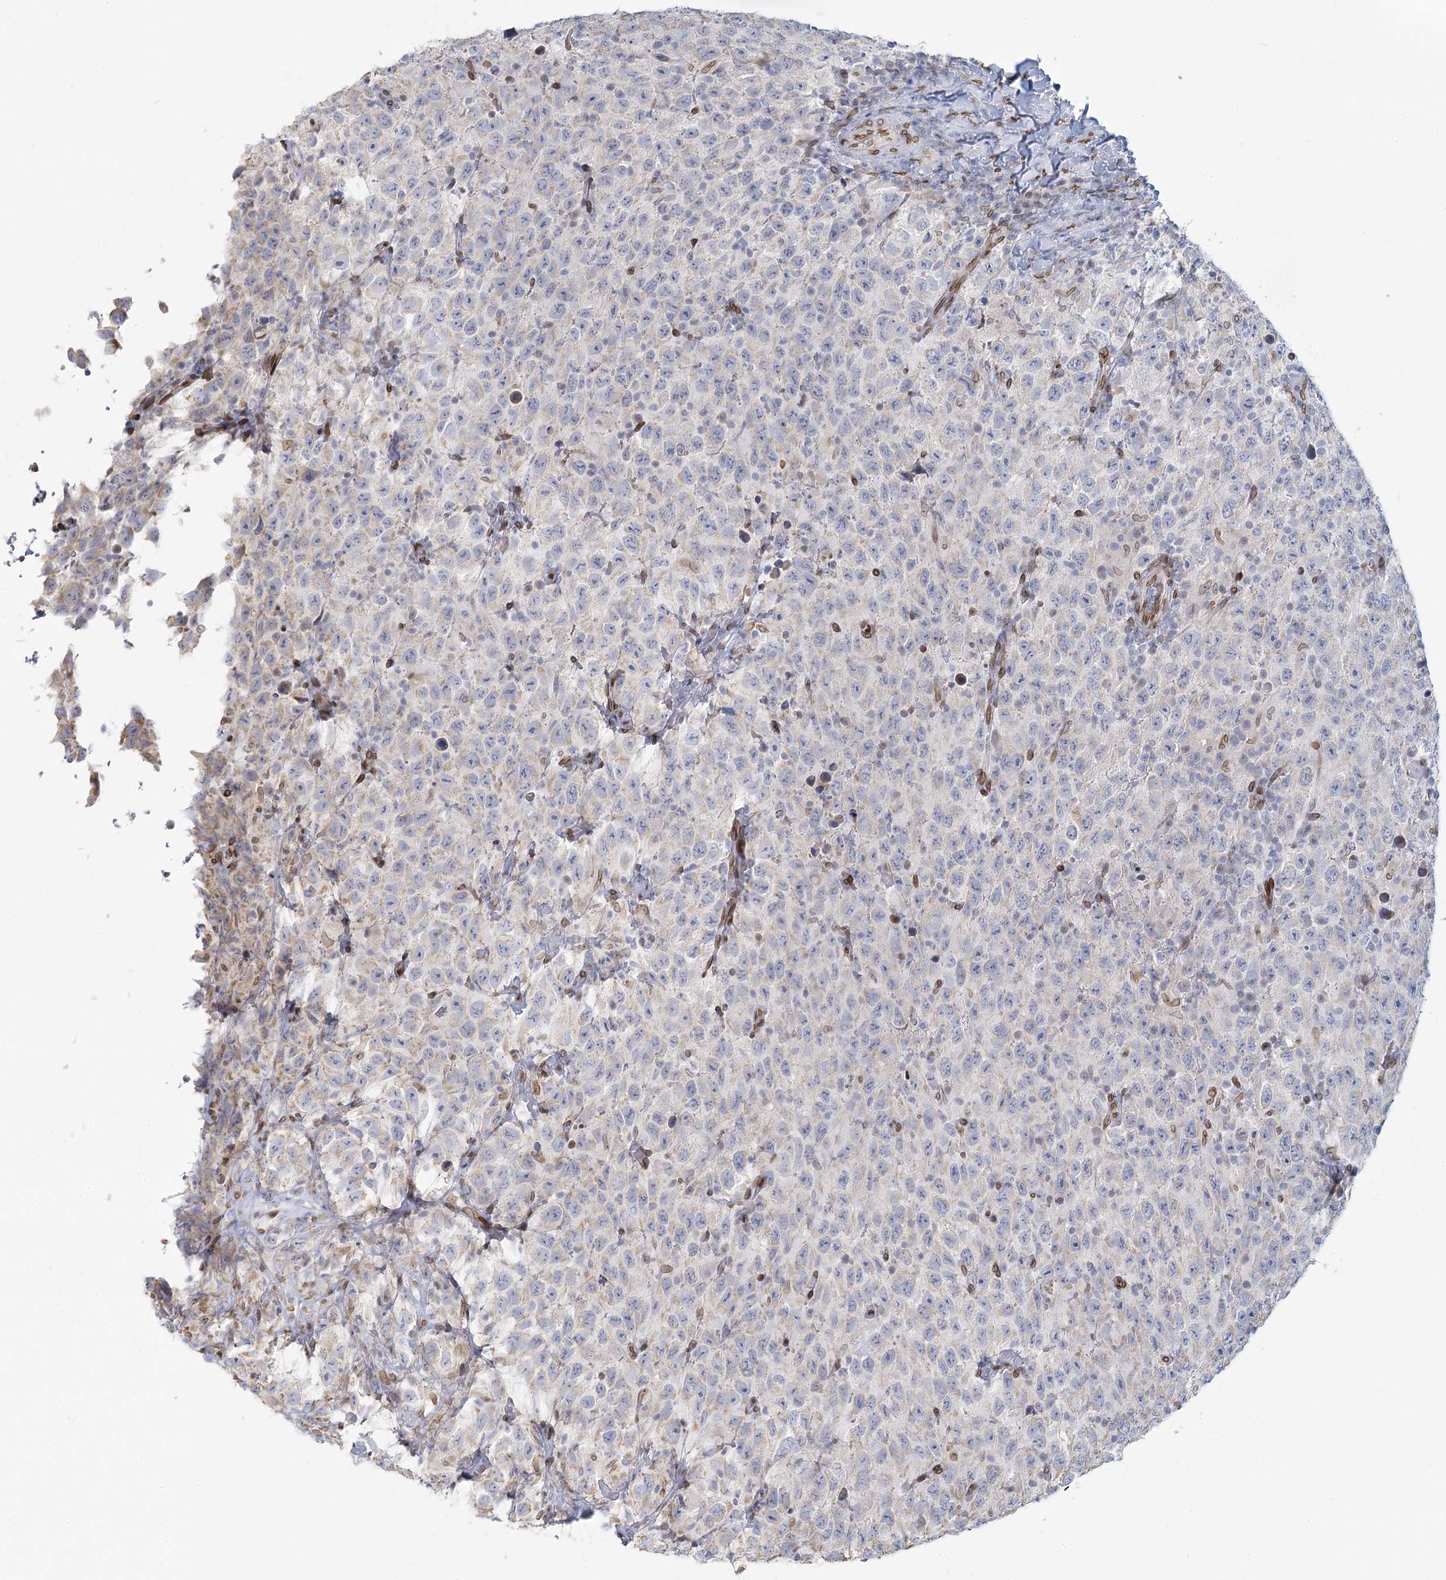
{"staining": {"intensity": "negative", "quantity": "none", "location": "none"}, "tissue": "testis cancer", "cell_type": "Tumor cells", "image_type": "cancer", "snomed": [{"axis": "morphology", "description": "Seminoma, NOS"}, {"axis": "topography", "description": "Testis"}], "caption": "Human testis cancer (seminoma) stained for a protein using IHC displays no expression in tumor cells.", "gene": "VWA5A", "patient": {"sex": "male", "age": 41}}